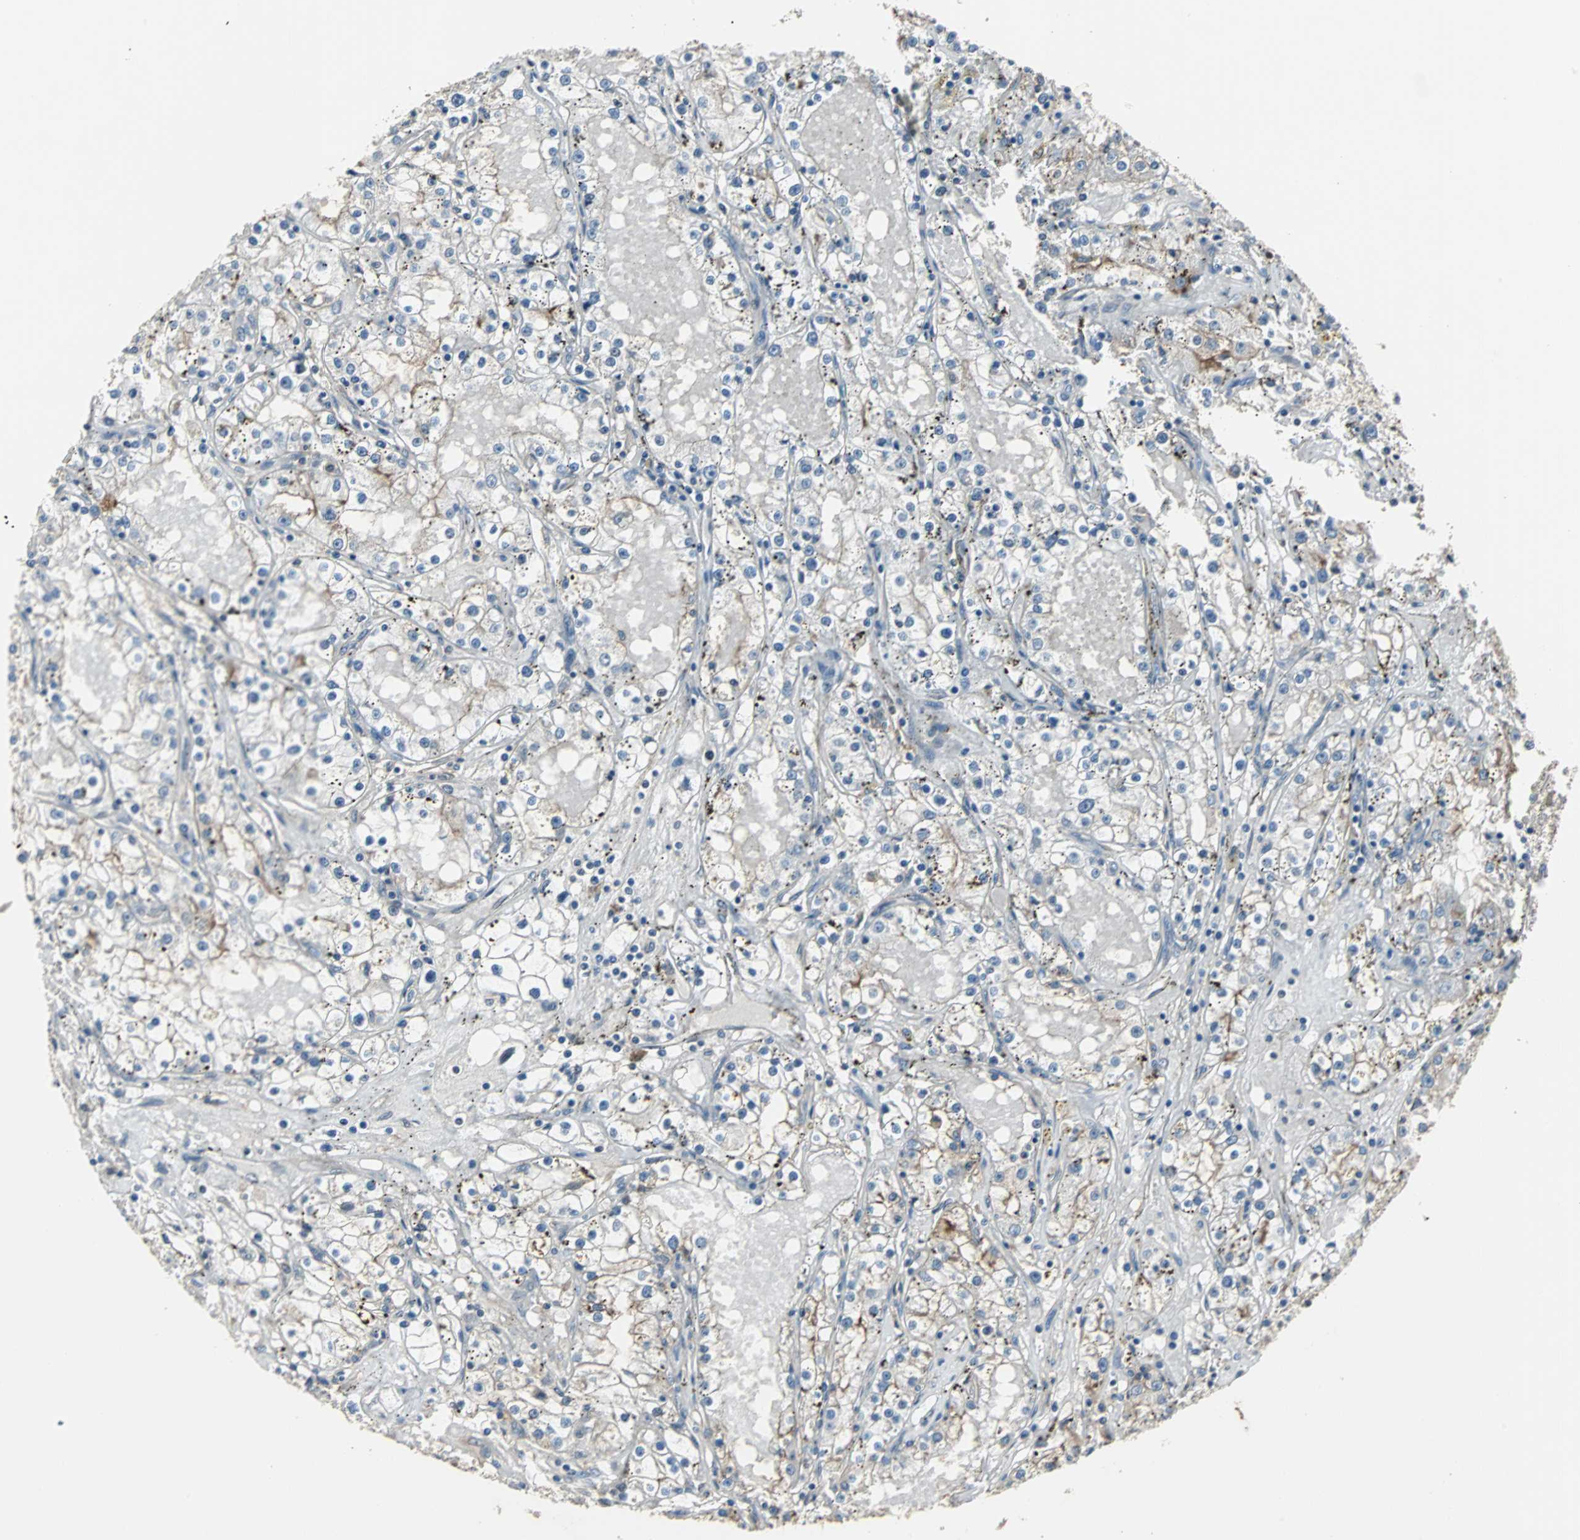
{"staining": {"intensity": "negative", "quantity": "none", "location": "none"}, "tissue": "renal cancer", "cell_type": "Tumor cells", "image_type": "cancer", "snomed": [{"axis": "morphology", "description": "Adenocarcinoma, NOS"}, {"axis": "topography", "description": "Kidney"}], "caption": "Tumor cells are negative for brown protein staining in adenocarcinoma (renal).", "gene": "MKX", "patient": {"sex": "male", "age": 56}}